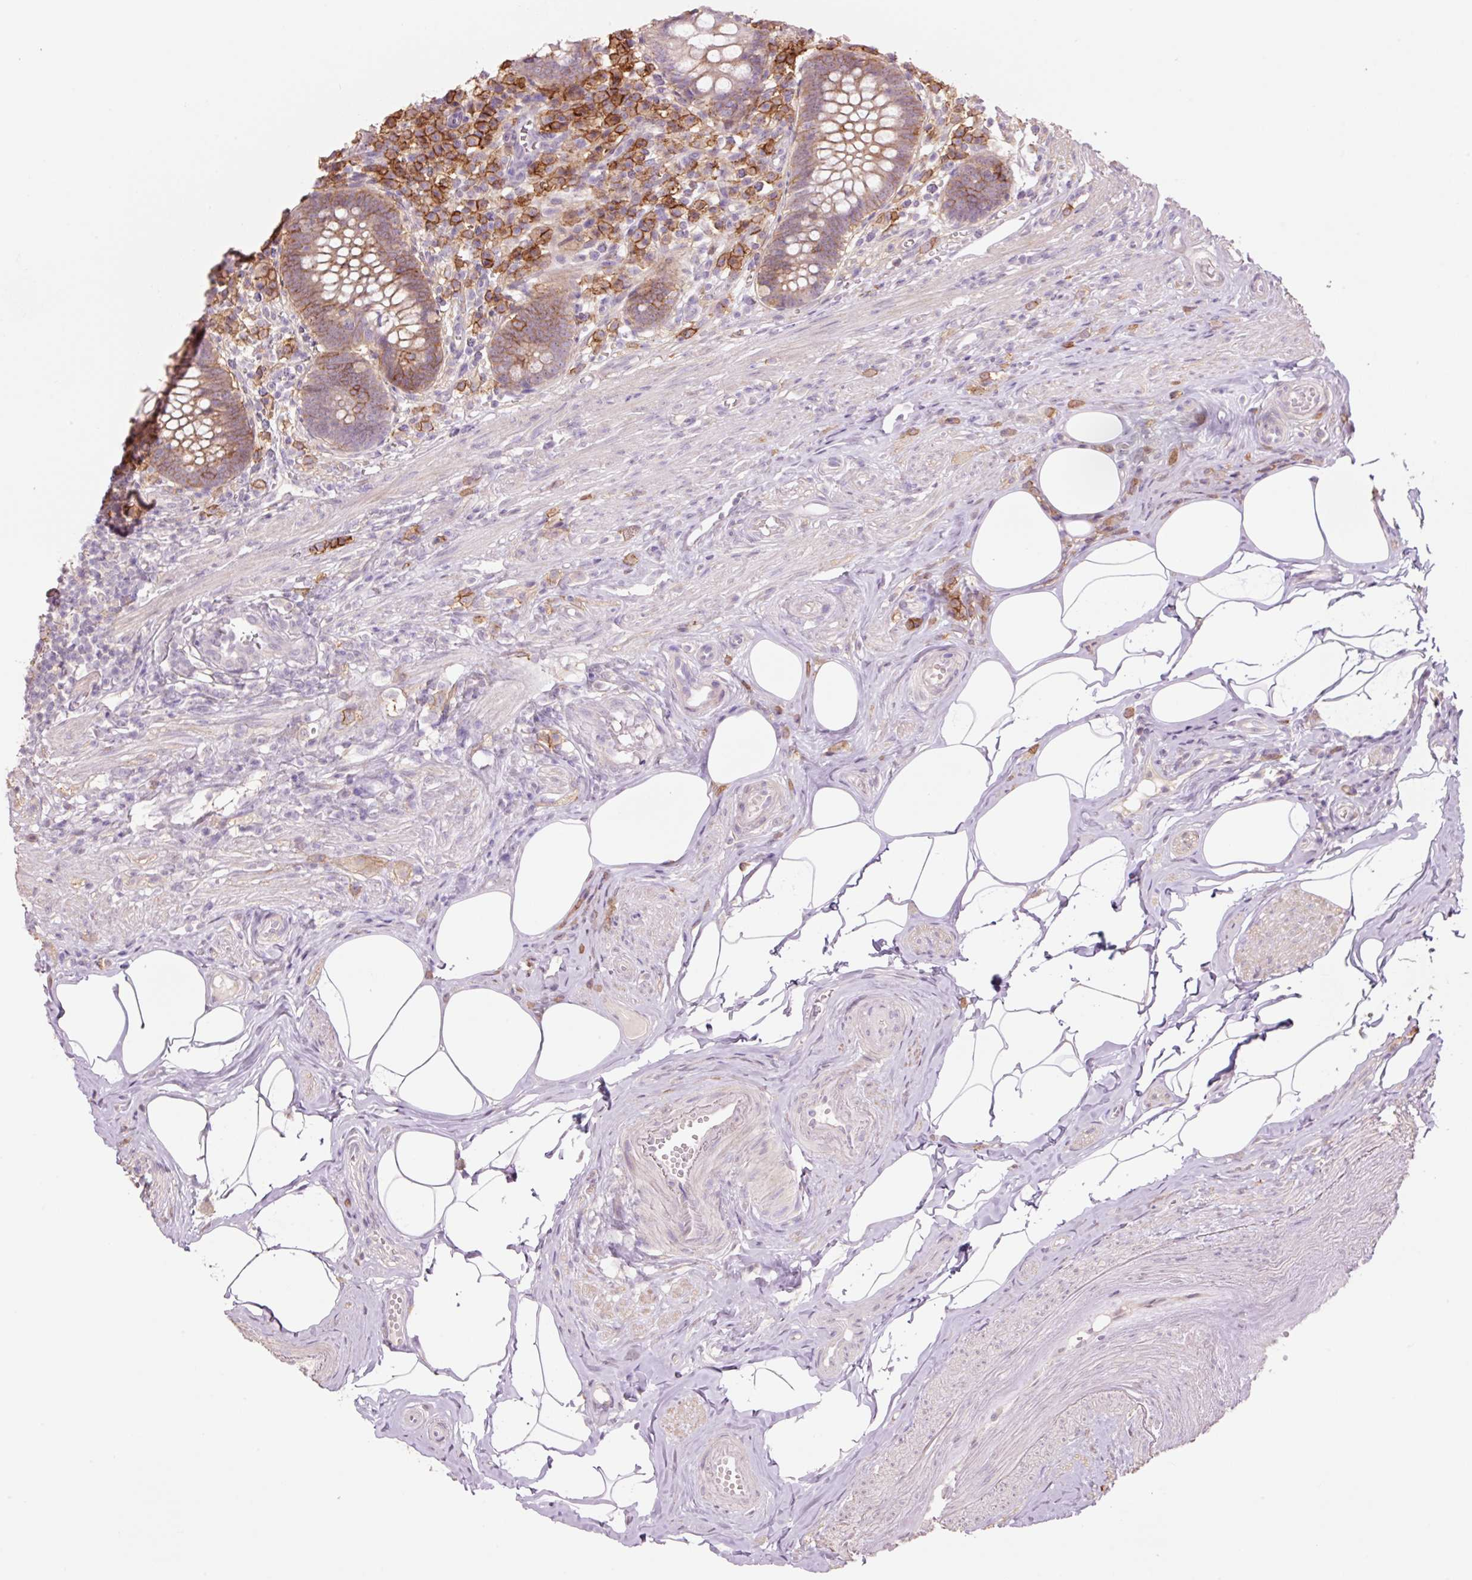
{"staining": {"intensity": "moderate", "quantity": ">75%", "location": "cytoplasmic/membranous"}, "tissue": "appendix", "cell_type": "Glandular cells", "image_type": "normal", "snomed": [{"axis": "morphology", "description": "Normal tissue, NOS"}, {"axis": "topography", "description": "Appendix"}], "caption": "The photomicrograph shows a brown stain indicating the presence of a protein in the cytoplasmic/membranous of glandular cells in appendix. (brown staining indicates protein expression, while blue staining denotes nuclei).", "gene": "SLC1A4", "patient": {"sex": "female", "age": 56}}